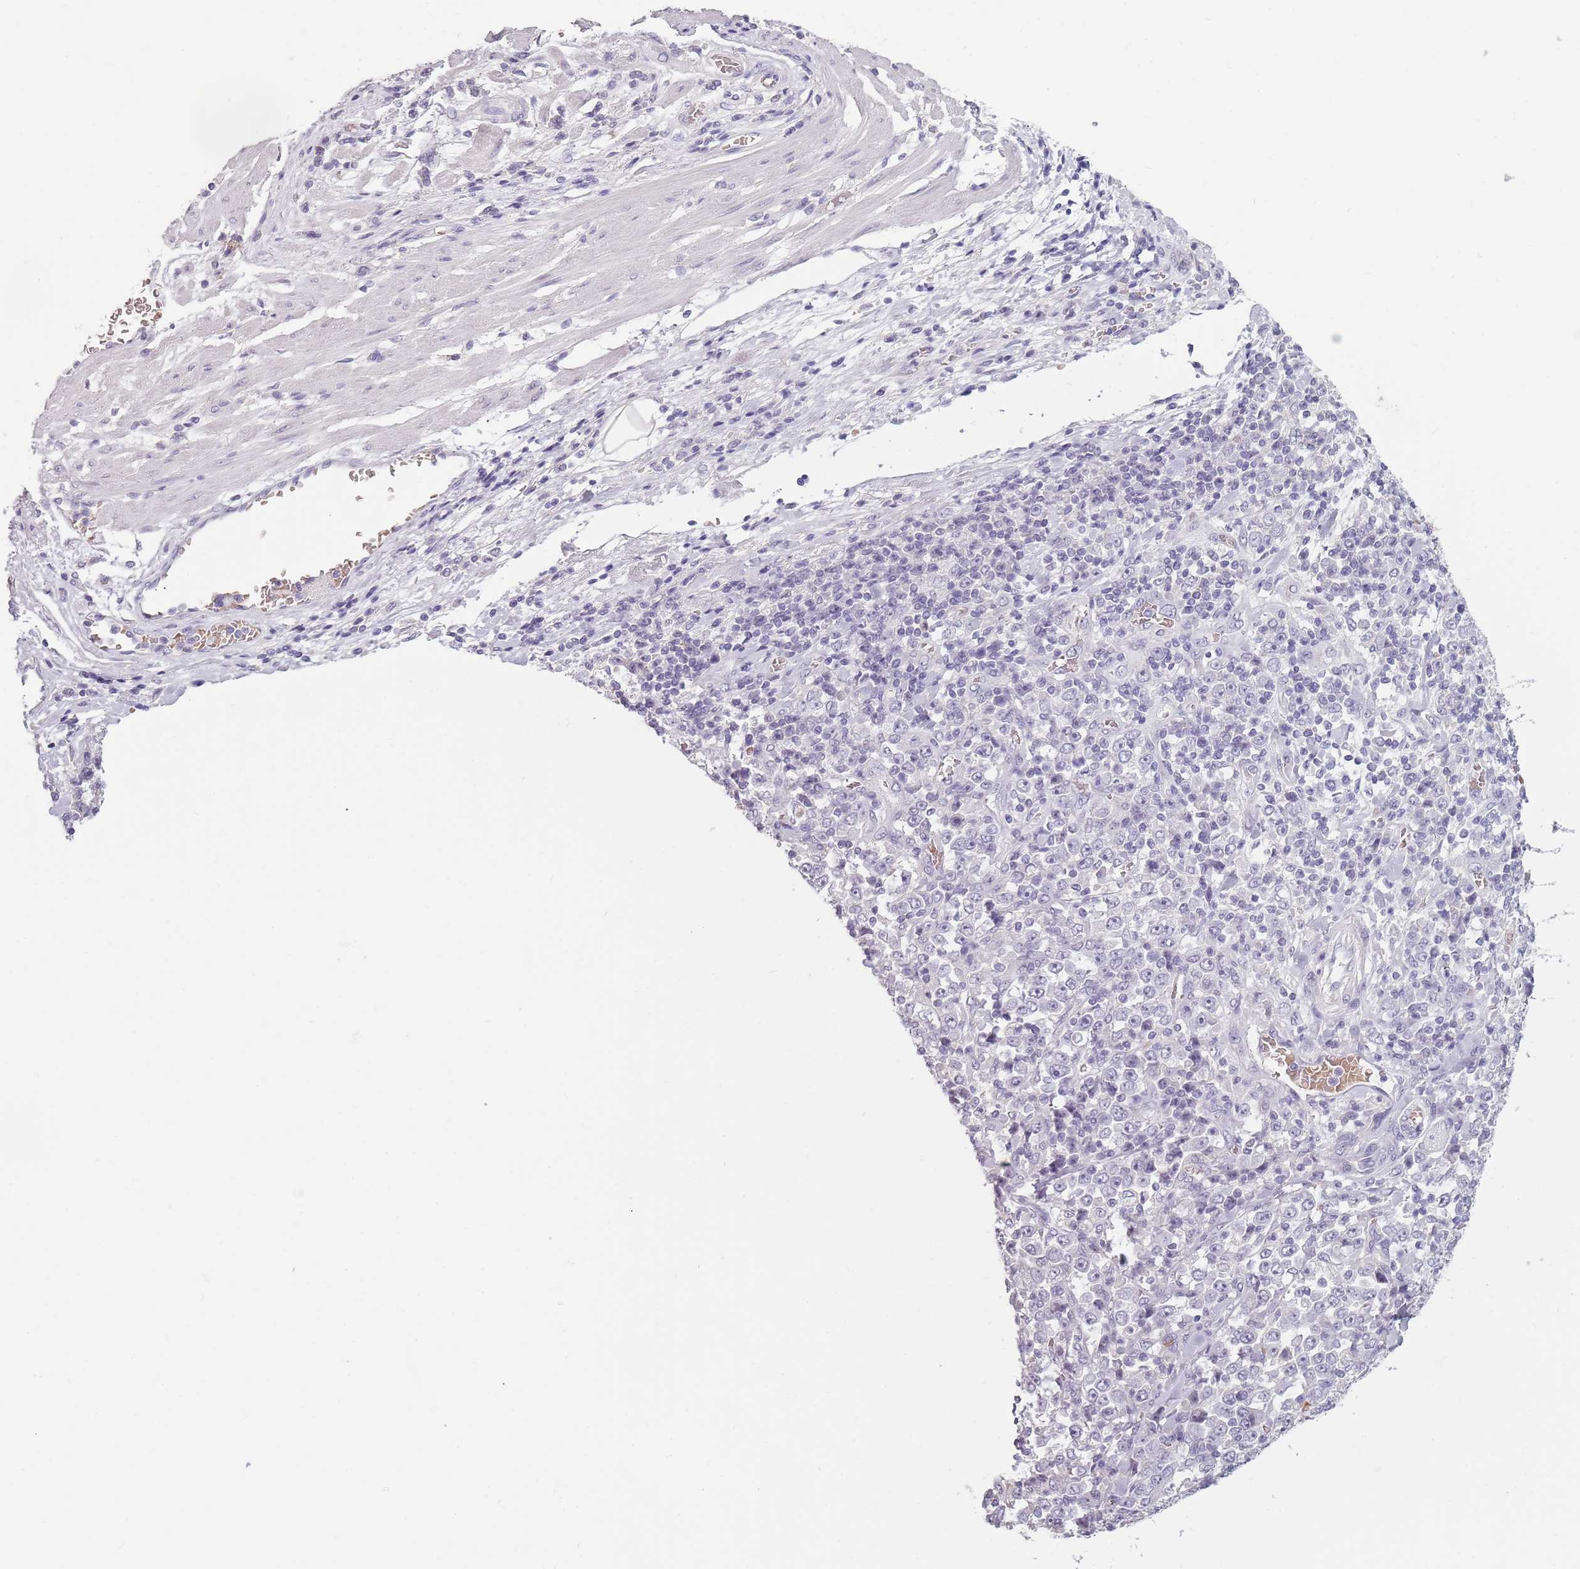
{"staining": {"intensity": "negative", "quantity": "none", "location": "none"}, "tissue": "stomach cancer", "cell_type": "Tumor cells", "image_type": "cancer", "snomed": [{"axis": "morphology", "description": "Normal tissue, NOS"}, {"axis": "morphology", "description": "Adenocarcinoma, NOS"}, {"axis": "topography", "description": "Stomach, upper"}, {"axis": "topography", "description": "Stomach"}], "caption": "A histopathology image of stomach cancer (adenocarcinoma) stained for a protein reveals no brown staining in tumor cells. (DAB immunohistochemistry (IHC) with hematoxylin counter stain).", "gene": "PIEZO1", "patient": {"sex": "male", "age": 59}}